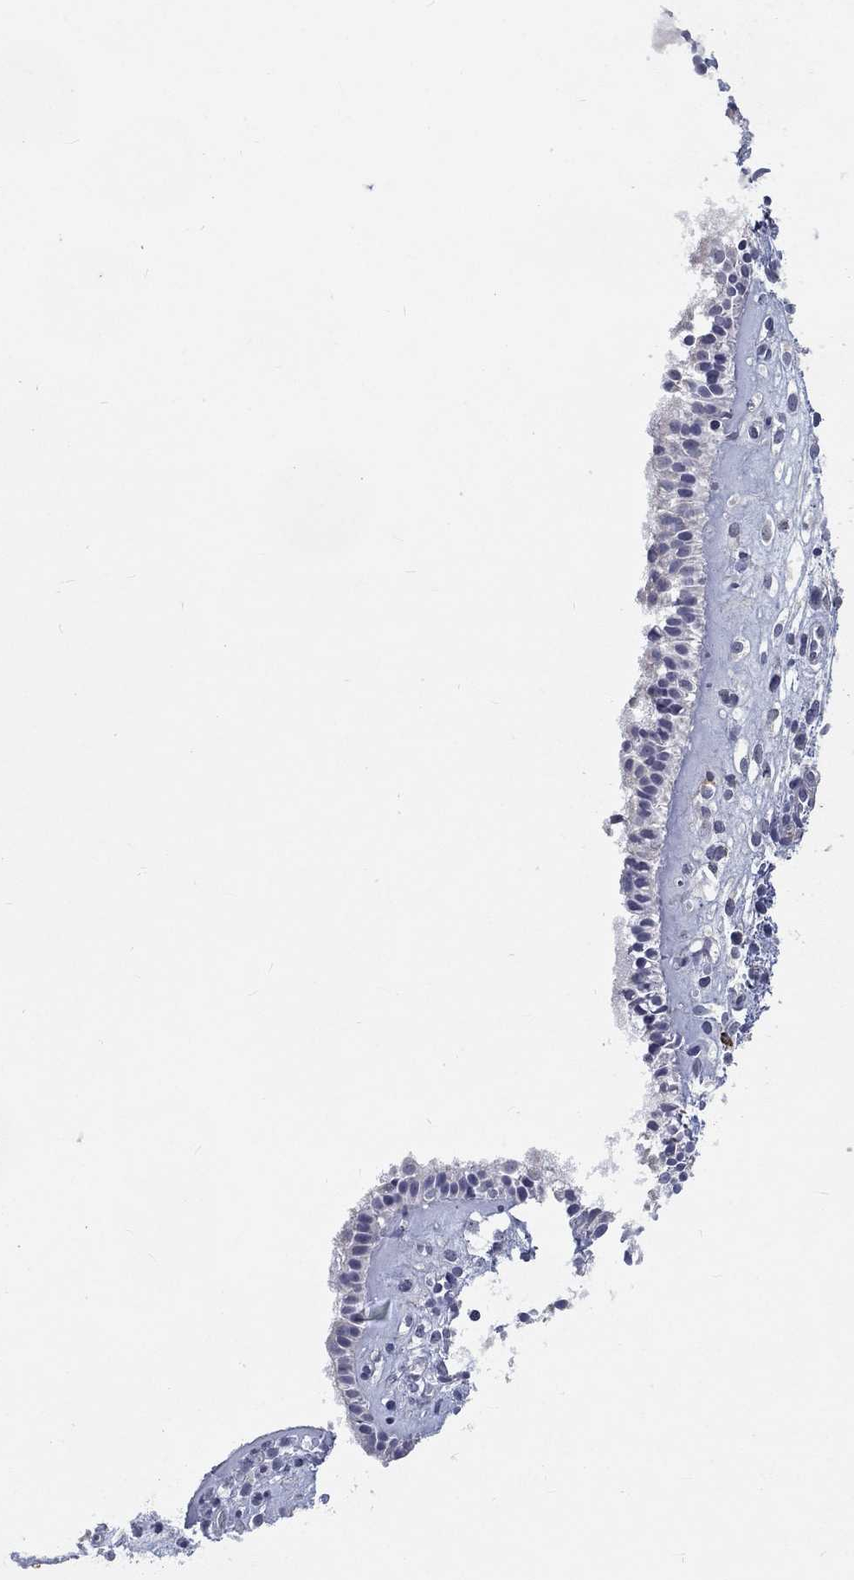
{"staining": {"intensity": "negative", "quantity": "none", "location": "none"}, "tissue": "nasopharynx", "cell_type": "Respiratory epithelial cells", "image_type": "normal", "snomed": [{"axis": "morphology", "description": "Normal tissue, NOS"}, {"axis": "topography", "description": "Nasopharynx"}], "caption": "Nasopharynx was stained to show a protein in brown. There is no significant expression in respiratory epithelial cells. Brightfield microscopy of IHC stained with DAB (3,3'-diaminobenzidine) (brown) and hematoxylin (blue), captured at high magnification.", "gene": "MTSS2", "patient": {"sex": "male", "age": 29}}